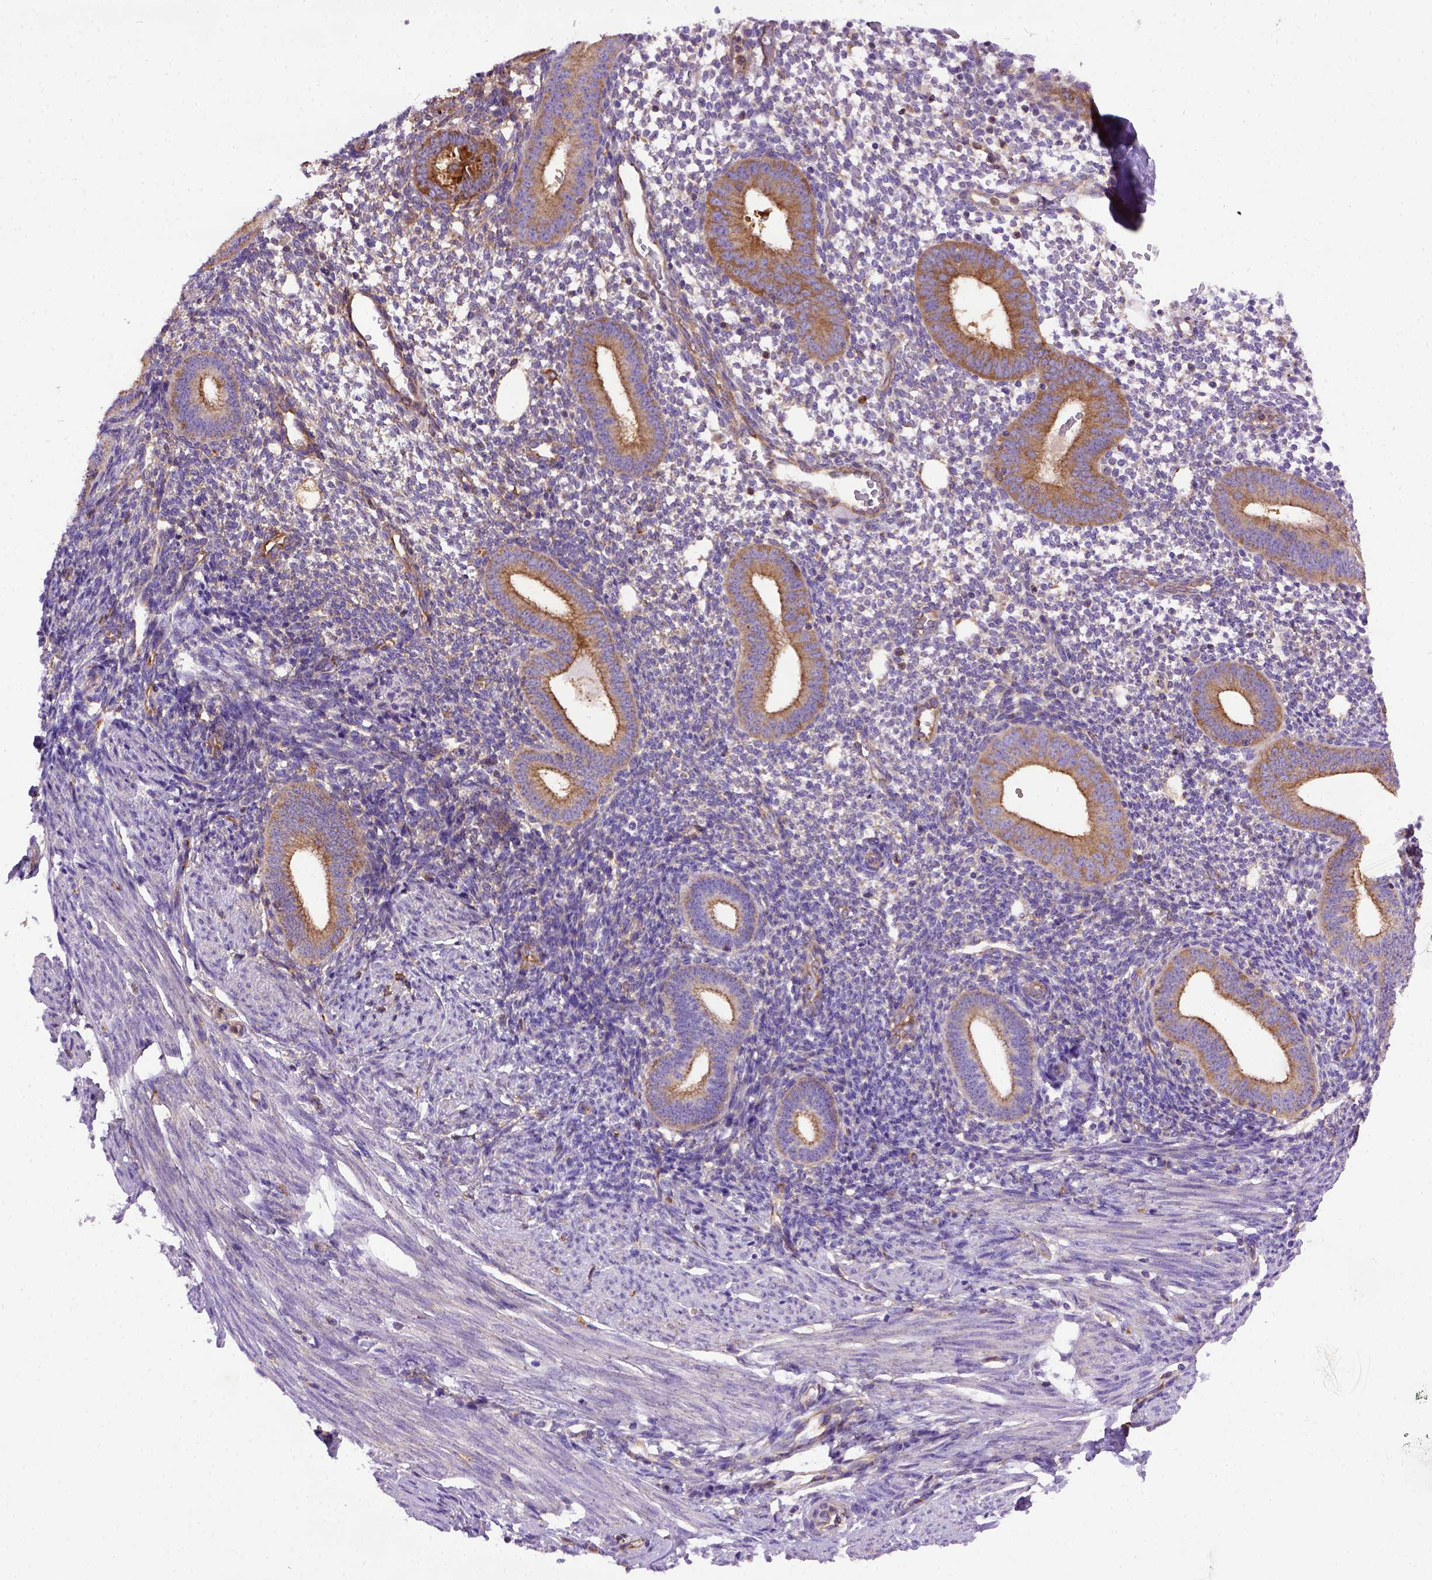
{"staining": {"intensity": "weak", "quantity": "25%-75%", "location": "cytoplasmic/membranous"}, "tissue": "endometrium", "cell_type": "Cells in endometrial stroma", "image_type": "normal", "snomed": [{"axis": "morphology", "description": "Normal tissue, NOS"}, {"axis": "topography", "description": "Endometrium"}], "caption": "Protein expression analysis of unremarkable human endometrium reveals weak cytoplasmic/membranous expression in approximately 25%-75% of cells in endometrial stroma. The protein is stained brown, and the nuclei are stained in blue (DAB (3,3'-diaminobenzidine) IHC with brightfield microscopy, high magnification).", "gene": "MVP", "patient": {"sex": "female", "age": 40}}